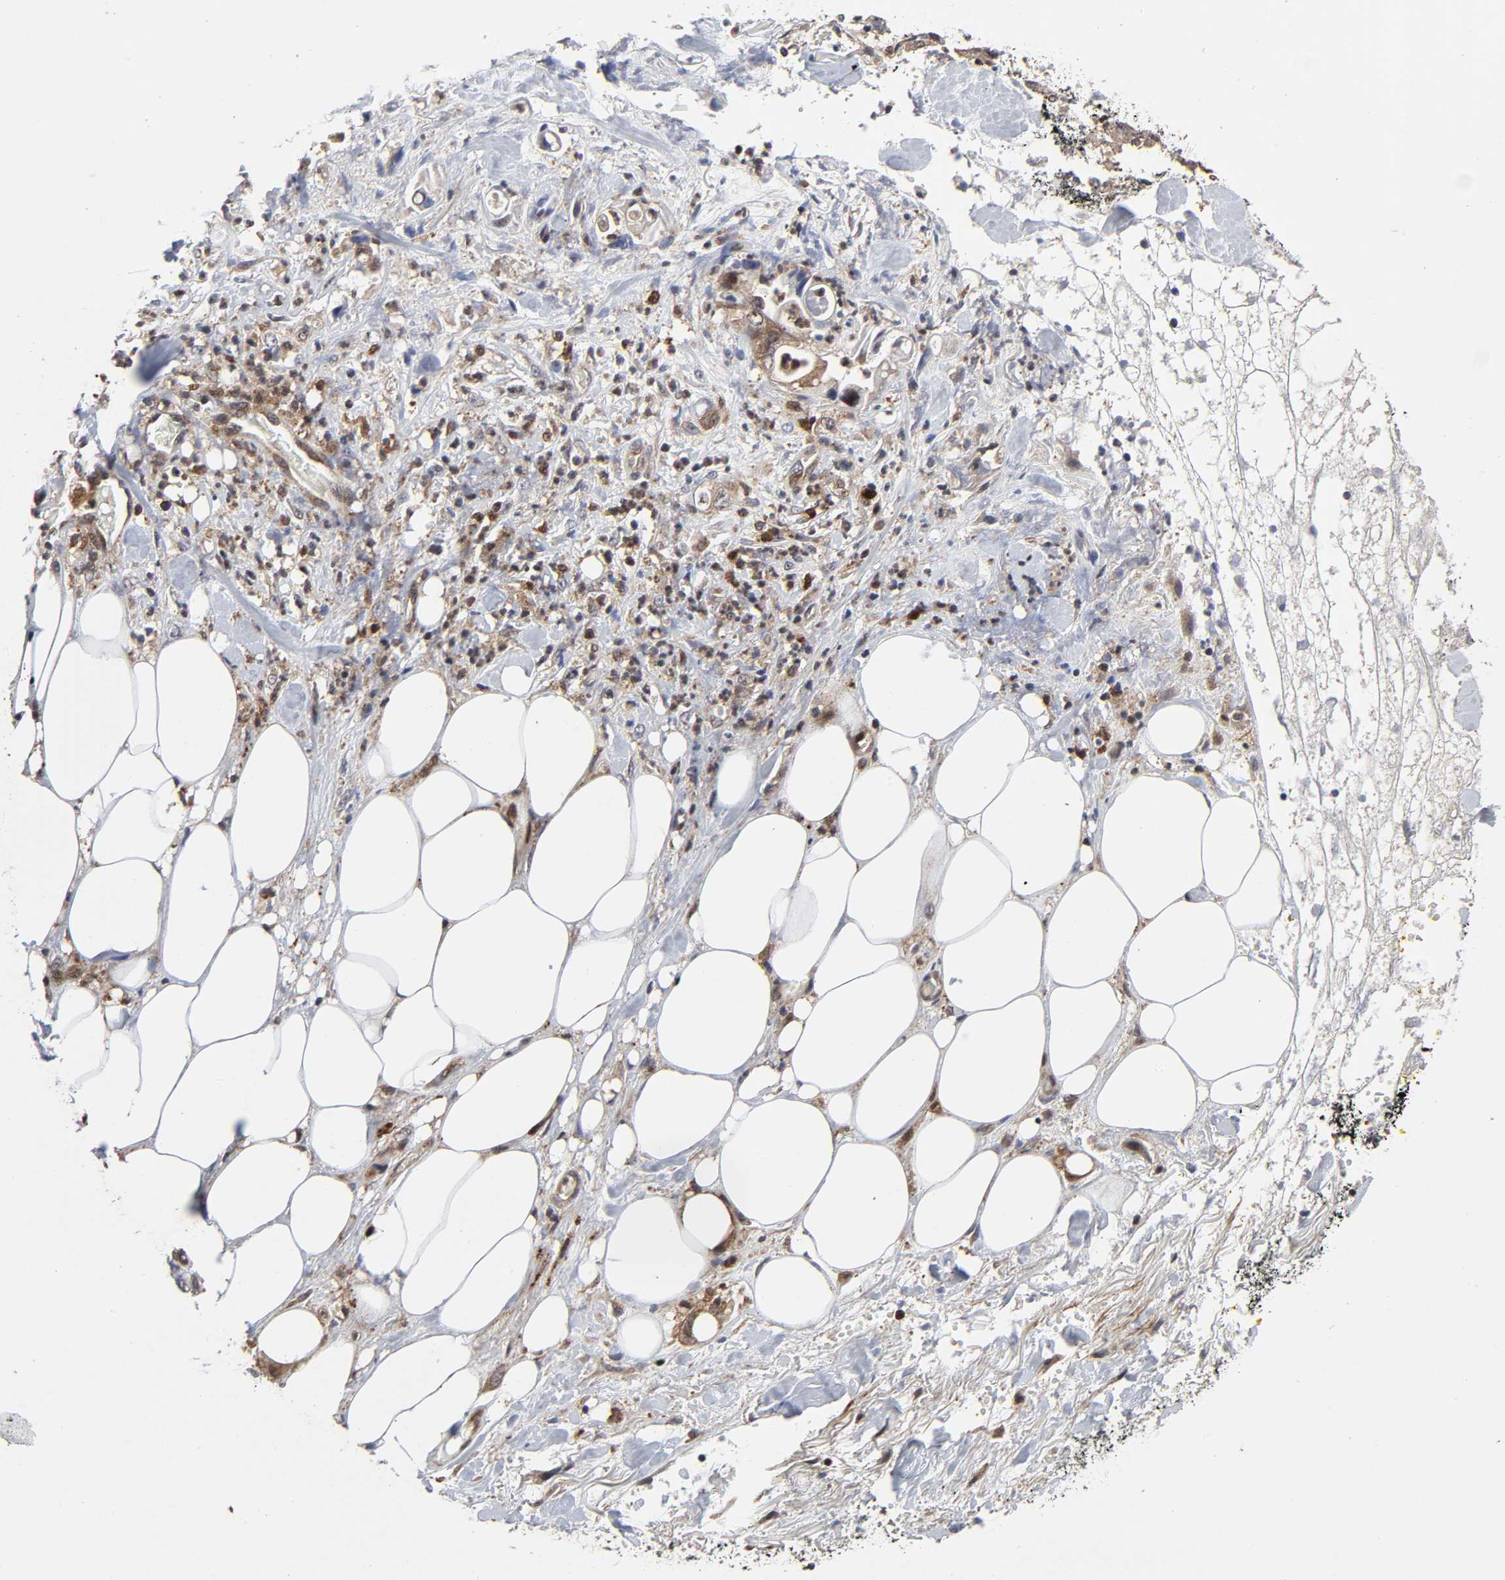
{"staining": {"intensity": "weak", "quantity": ">75%", "location": "cytoplasmic/membranous,nuclear"}, "tissue": "pancreatic cancer", "cell_type": "Tumor cells", "image_type": "cancer", "snomed": [{"axis": "morphology", "description": "Adenocarcinoma, NOS"}, {"axis": "topography", "description": "Pancreas"}], "caption": "An immunohistochemistry histopathology image of neoplastic tissue is shown. Protein staining in brown highlights weak cytoplasmic/membranous and nuclear positivity in adenocarcinoma (pancreatic) within tumor cells.", "gene": "CASP9", "patient": {"sex": "male", "age": 70}}